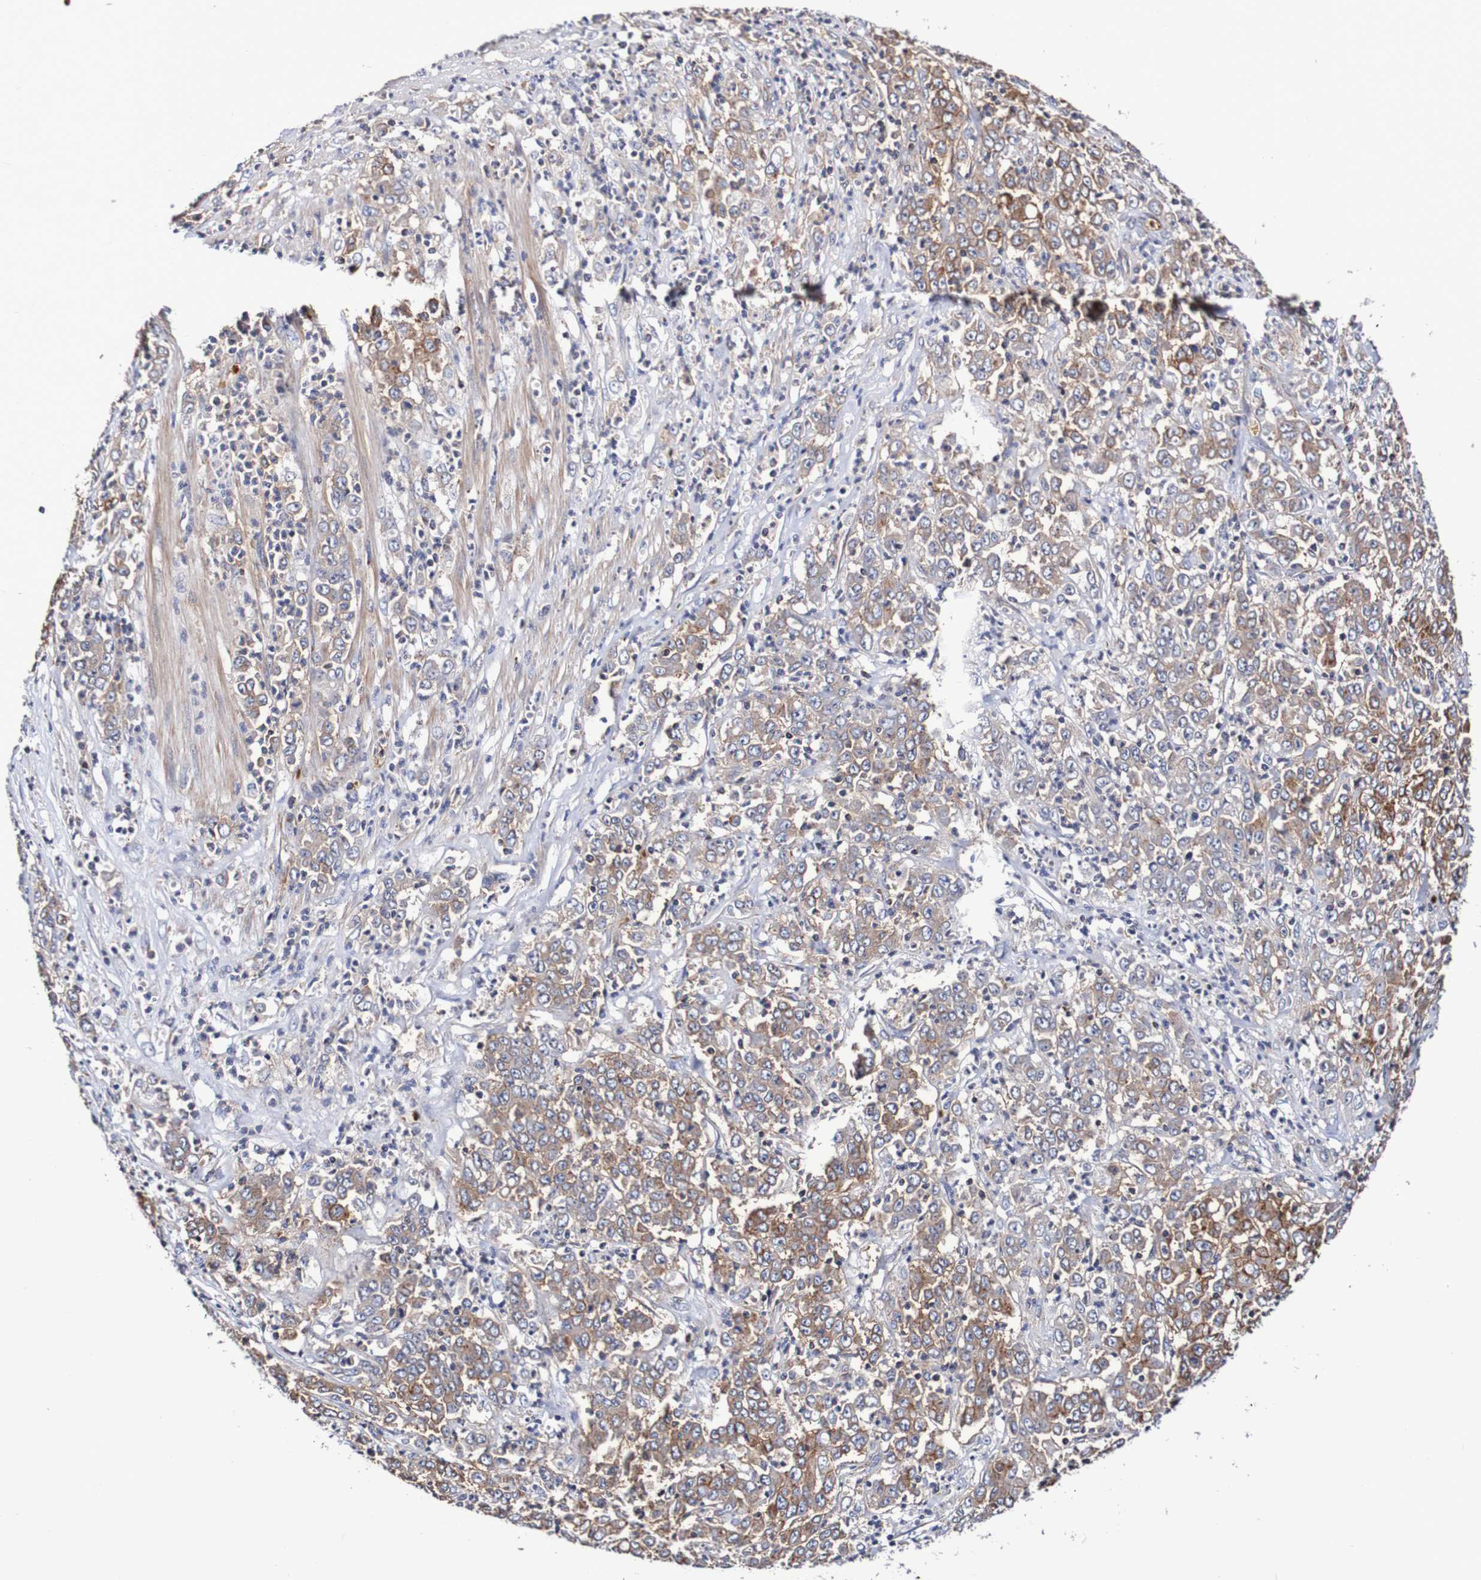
{"staining": {"intensity": "moderate", "quantity": "25%-75%", "location": "cytoplasmic/membranous"}, "tissue": "stomach cancer", "cell_type": "Tumor cells", "image_type": "cancer", "snomed": [{"axis": "morphology", "description": "Adenocarcinoma, NOS"}, {"axis": "topography", "description": "Stomach, lower"}], "caption": "Protein analysis of adenocarcinoma (stomach) tissue reveals moderate cytoplasmic/membranous staining in about 25%-75% of tumor cells.", "gene": "WNT4", "patient": {"sex": "female", "age": 71}}